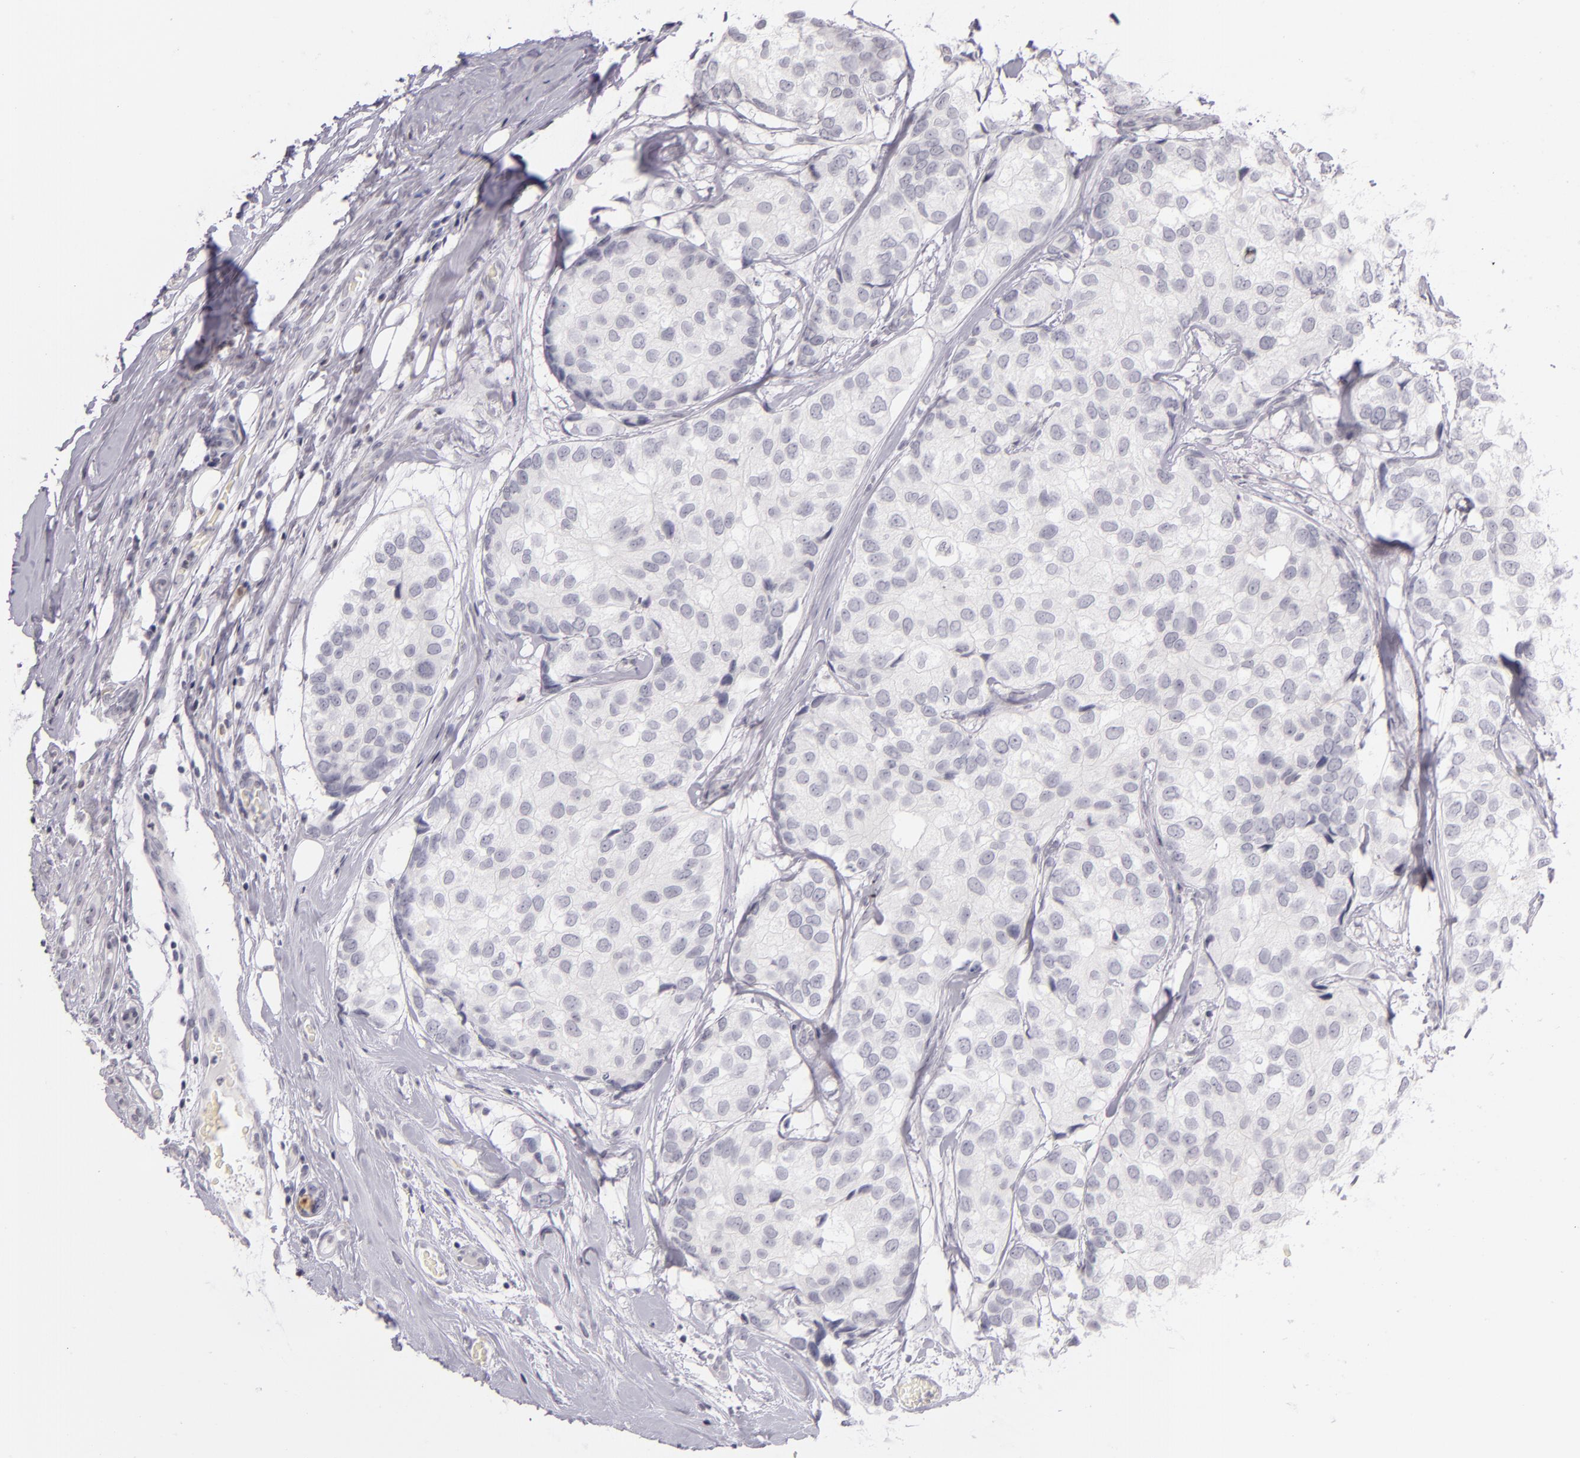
{"staining": {"intensity": "negative", "quantity": "none", "location": "none"}, "tissue": "breast cancer", "cell_type": "Tumor cells", "image_type": "cancer", "snomed": [{"axis": "morphology", "description": "Duct carcinoma"}, {"axis": "topography", "description": "Breast"}], "caption": "Tumor cells are negative for brown protein staining in breast cancer (intraductal carcinoma). (Brightfield microscopy of DAB (3,3'-diaminobenzidine) immunohistochemistry at high magnification).", "gene": "CD40", "patient": {"sex": "female", "age": 68}}